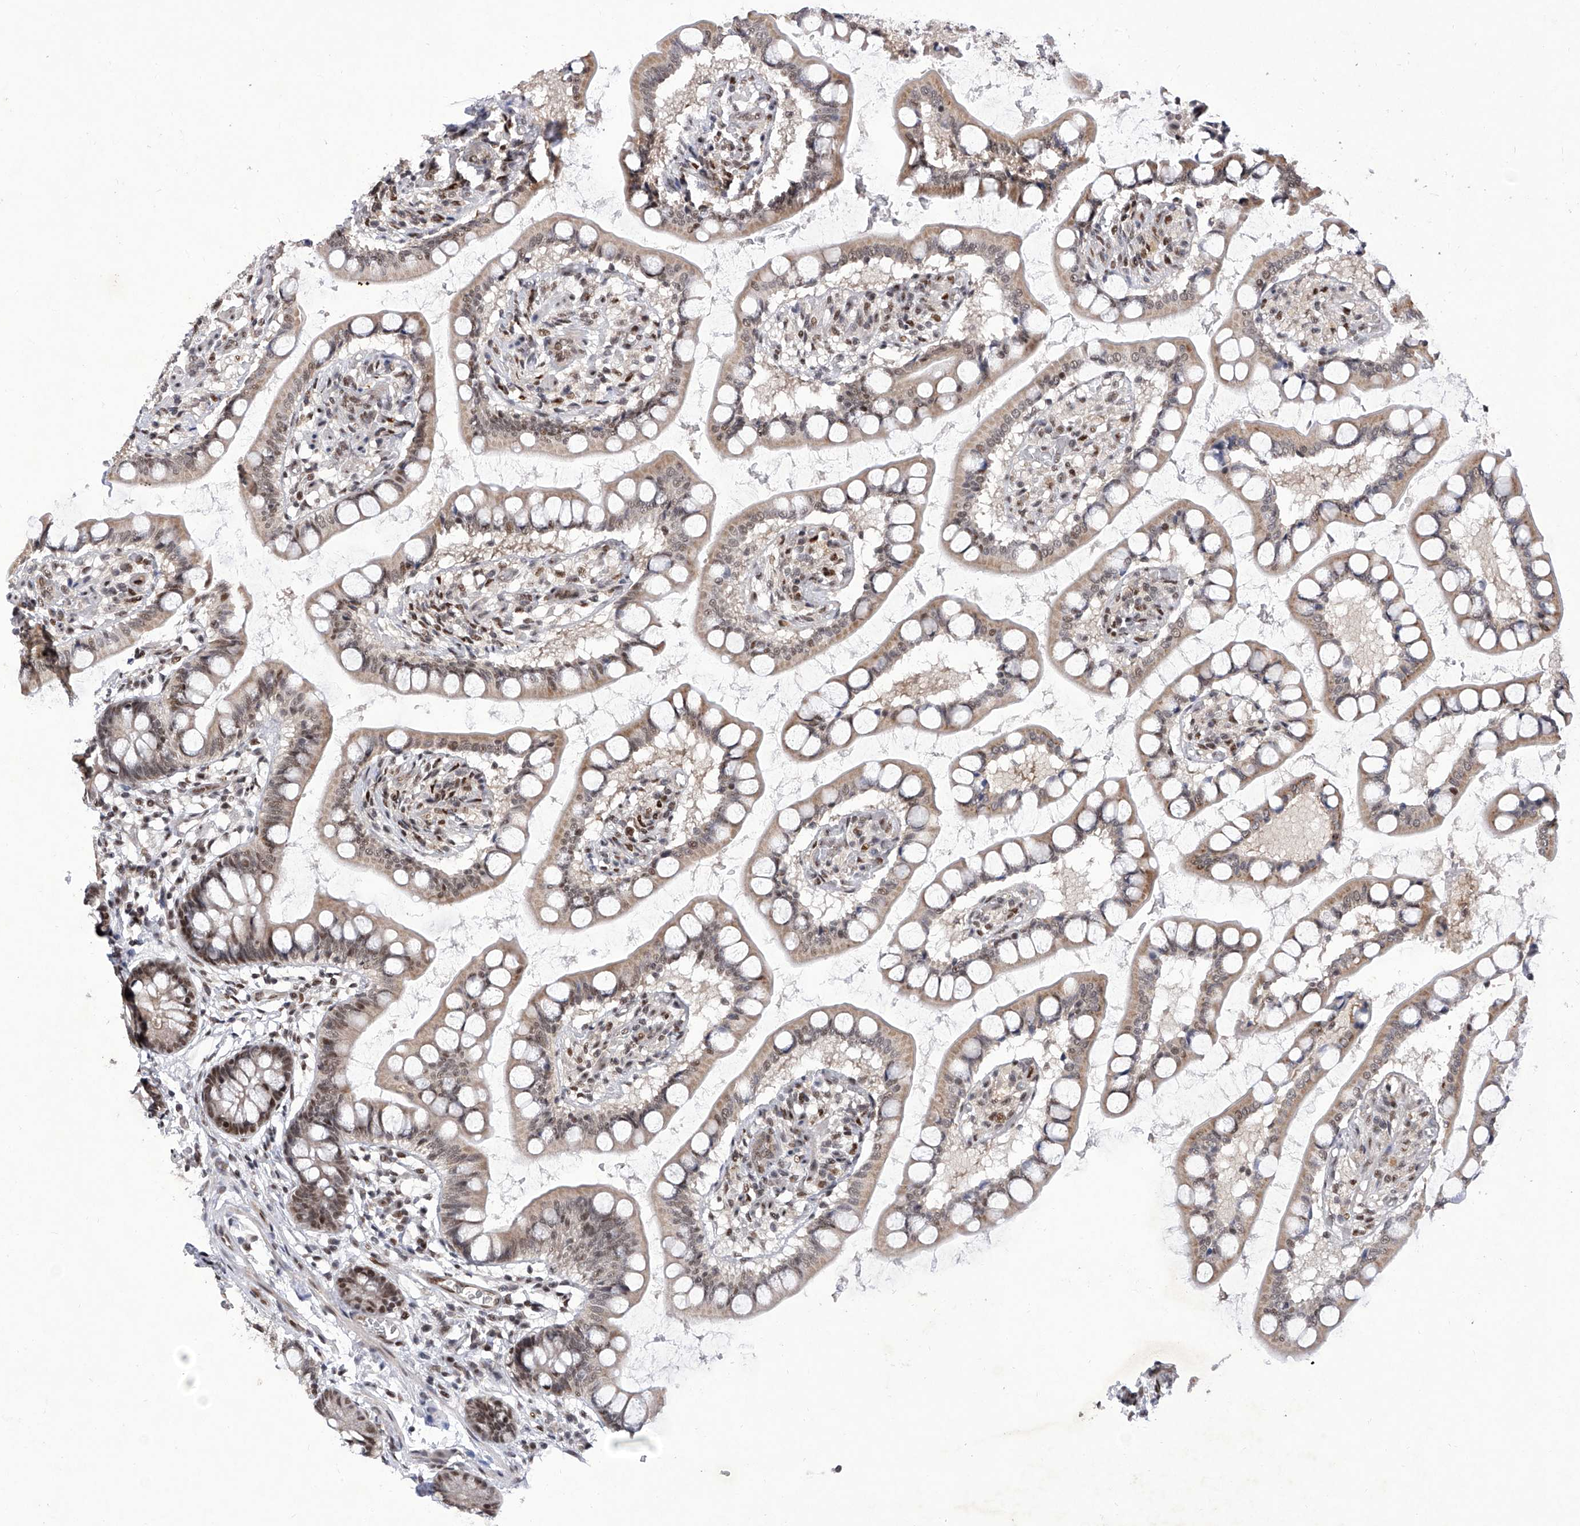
{"staining": {"intensity": "moderate", "quantity": "<25%", "location": "cytoplasmic/membranous,nuclear"}, "tissue": "small intestine", "cell_type": "Glandular cells", "image_type": "normal", "snomed": [{"axis": "morphology", "description": "Normal tissue, NOS"}, {"axis": "topography", "description": "Small intestine"}], "caption": "High-power microscopy captured an immunohistochemistry (IHC) photomicrograph of benign small intestine, revealing moderate cytoplasmic/membranous,nuclear positivity in about <25% of glandular cells.", "gene": "RAD54L", "patient": {"sex": "male", "age": 52}}